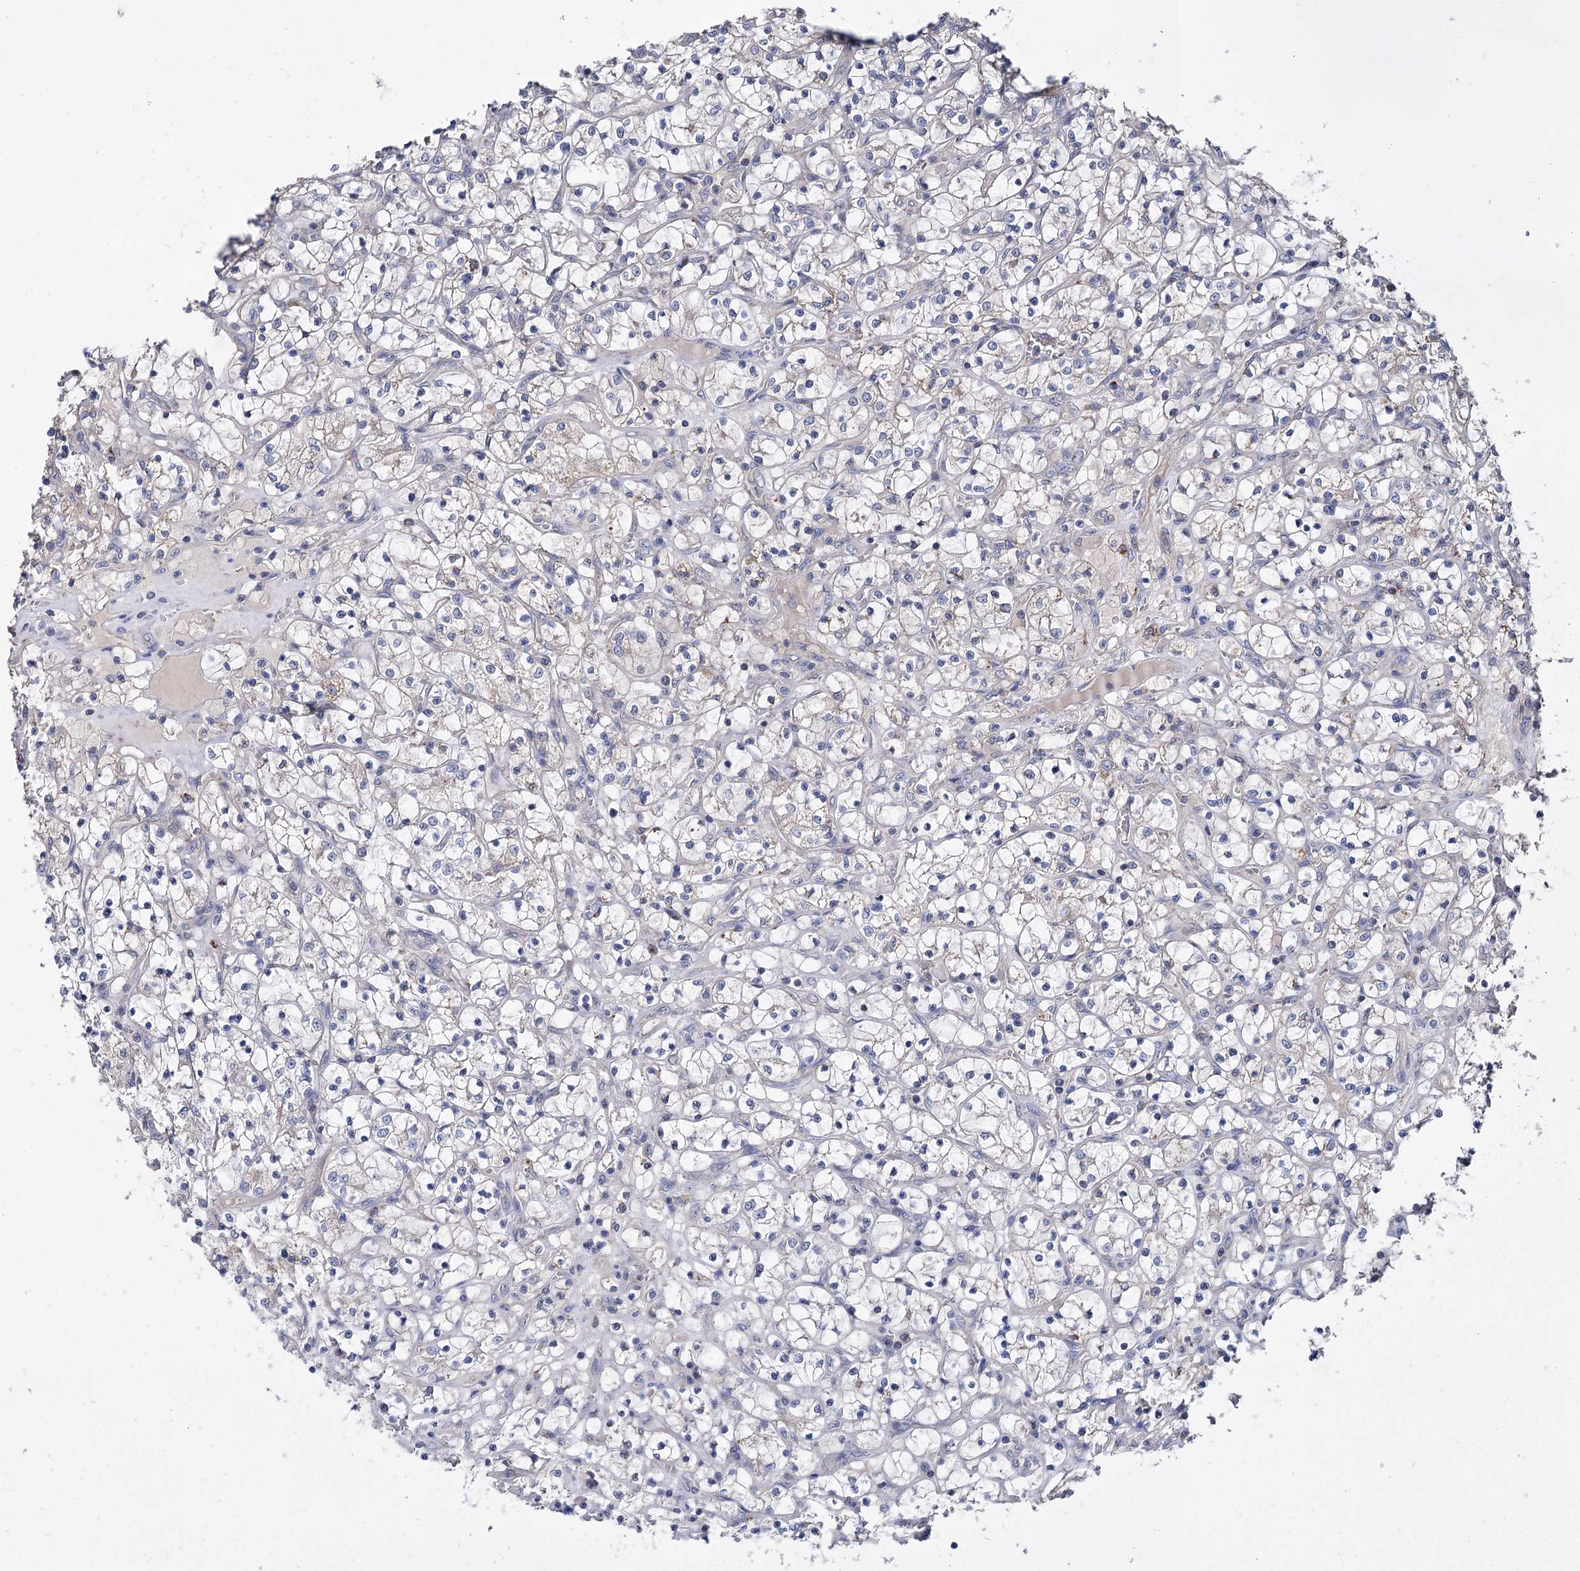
{"staining": {"intensity": "weak", "quantity": "<25%", "location": "cytoplasmic/membranous"}, "tissue": "renal cancer", "cell_type": "Tumor cells", "image_type": "cancer", "snomed": [{"axis": "morphology", "description": "Adenocarcinoma, NOS"}, {"axis": "topography", "description": "Kidney"}], "caption": "Human renal adenocarcinoma stained for a protein using IHC demonstrates no expression in tumor cells.", "gene": "ANKRD16", "patient": {"sex": "female", "age": 69}}